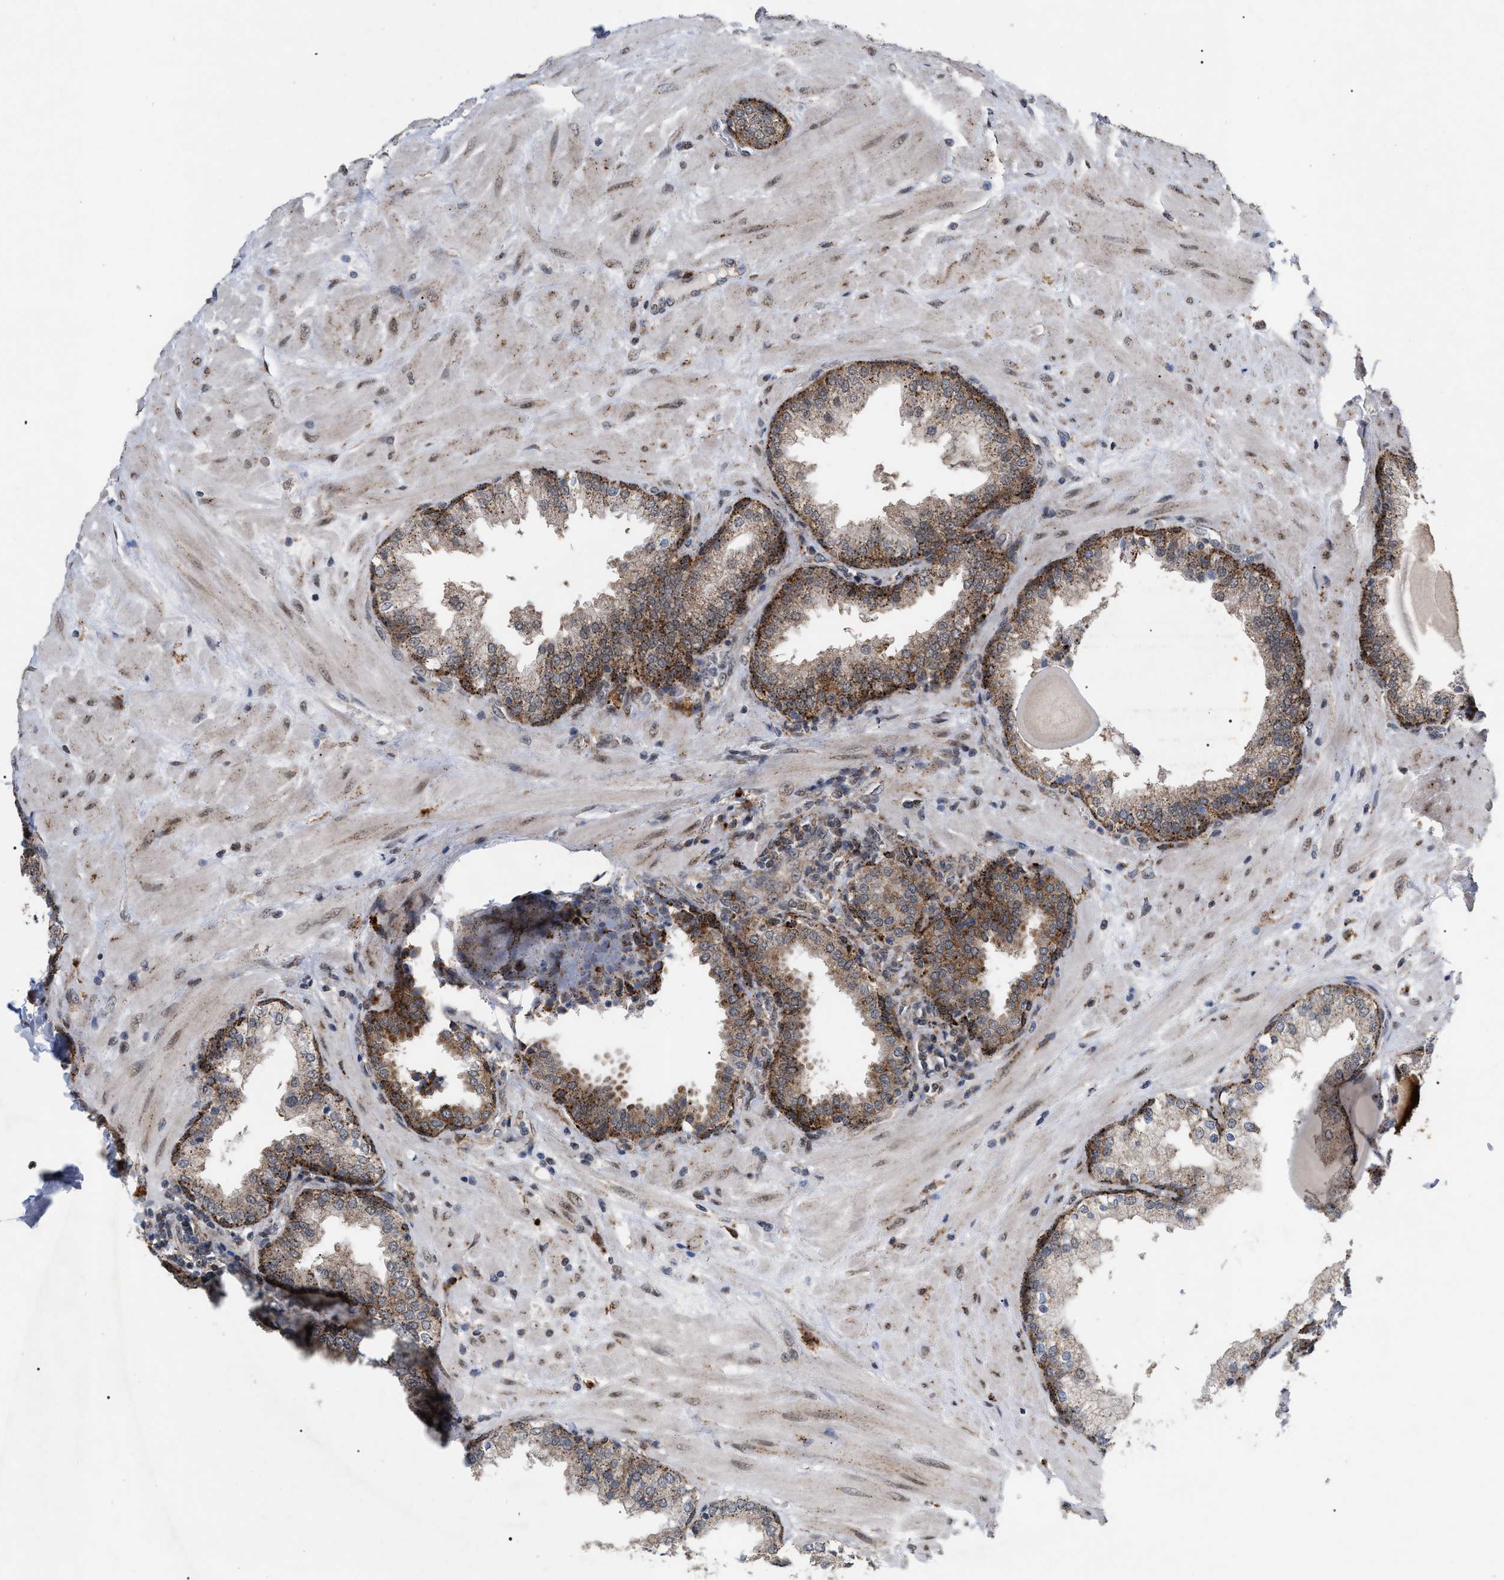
{"staining": {"intensity": "moderate", "quantity": ">75%", "location": "cytoplasmic/membranous"}, "tissue": "prostate", "cell_type": "Glandular cells", "image_type": "normal", "snomed": [{"axis": "morphology", "description": "Normal tissue, NOS"}, {"axis": "topography", "description": "Prostate"}], "caption": "Immunohistochemistry of normal prostate shows medium levels of moderate cytoplasmic/membranous positivity in approximately >75% of glandular cells. (brown staining indicates protein expression, while blue staining denotes nuclei).", "gene": "UPF1", "patient": {"sex": "male", "age": 51}}